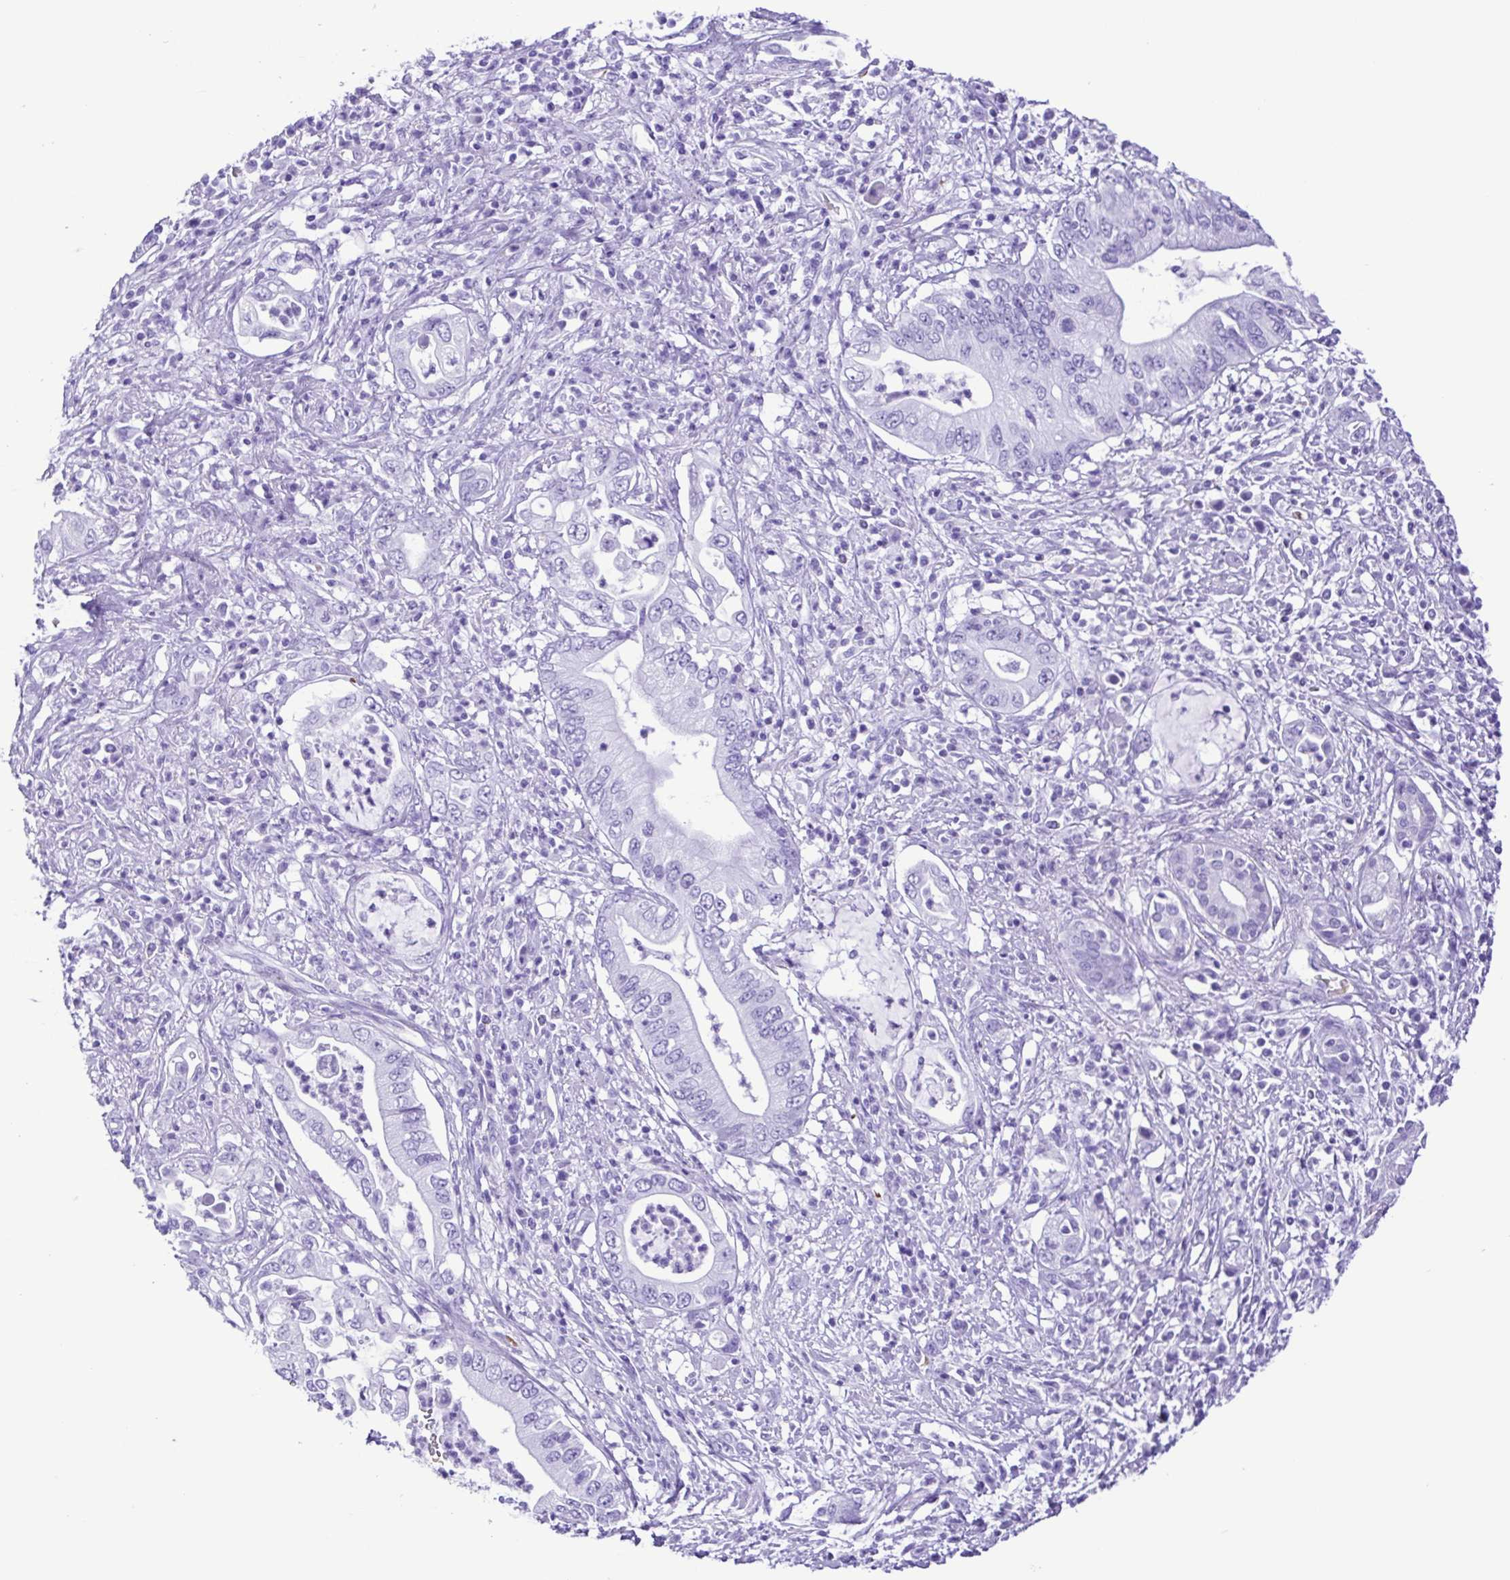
{"staining": {"intensity": "negative", "quantity": "none", "location": "none"}, "tissue": "pancreatic cancer", "cell_type": "Tumor cells", "image_type": "cancer", "snomed": [{"axis": "morphology", "description": "Adenocarcinoma, NOS"}, {"axis": "topography", "description": "Pancreas"}], "caption": "Immunohistochemistry (IHC) micrograph of neoplastic tissue: pancreatic adenocarcinoma stained with DAB (3,3'-diaminobenzidine) displays no significant protein expression in tumor cells.", "gene": "SYT1", "patient": {"sex": "female", "age": 72}}